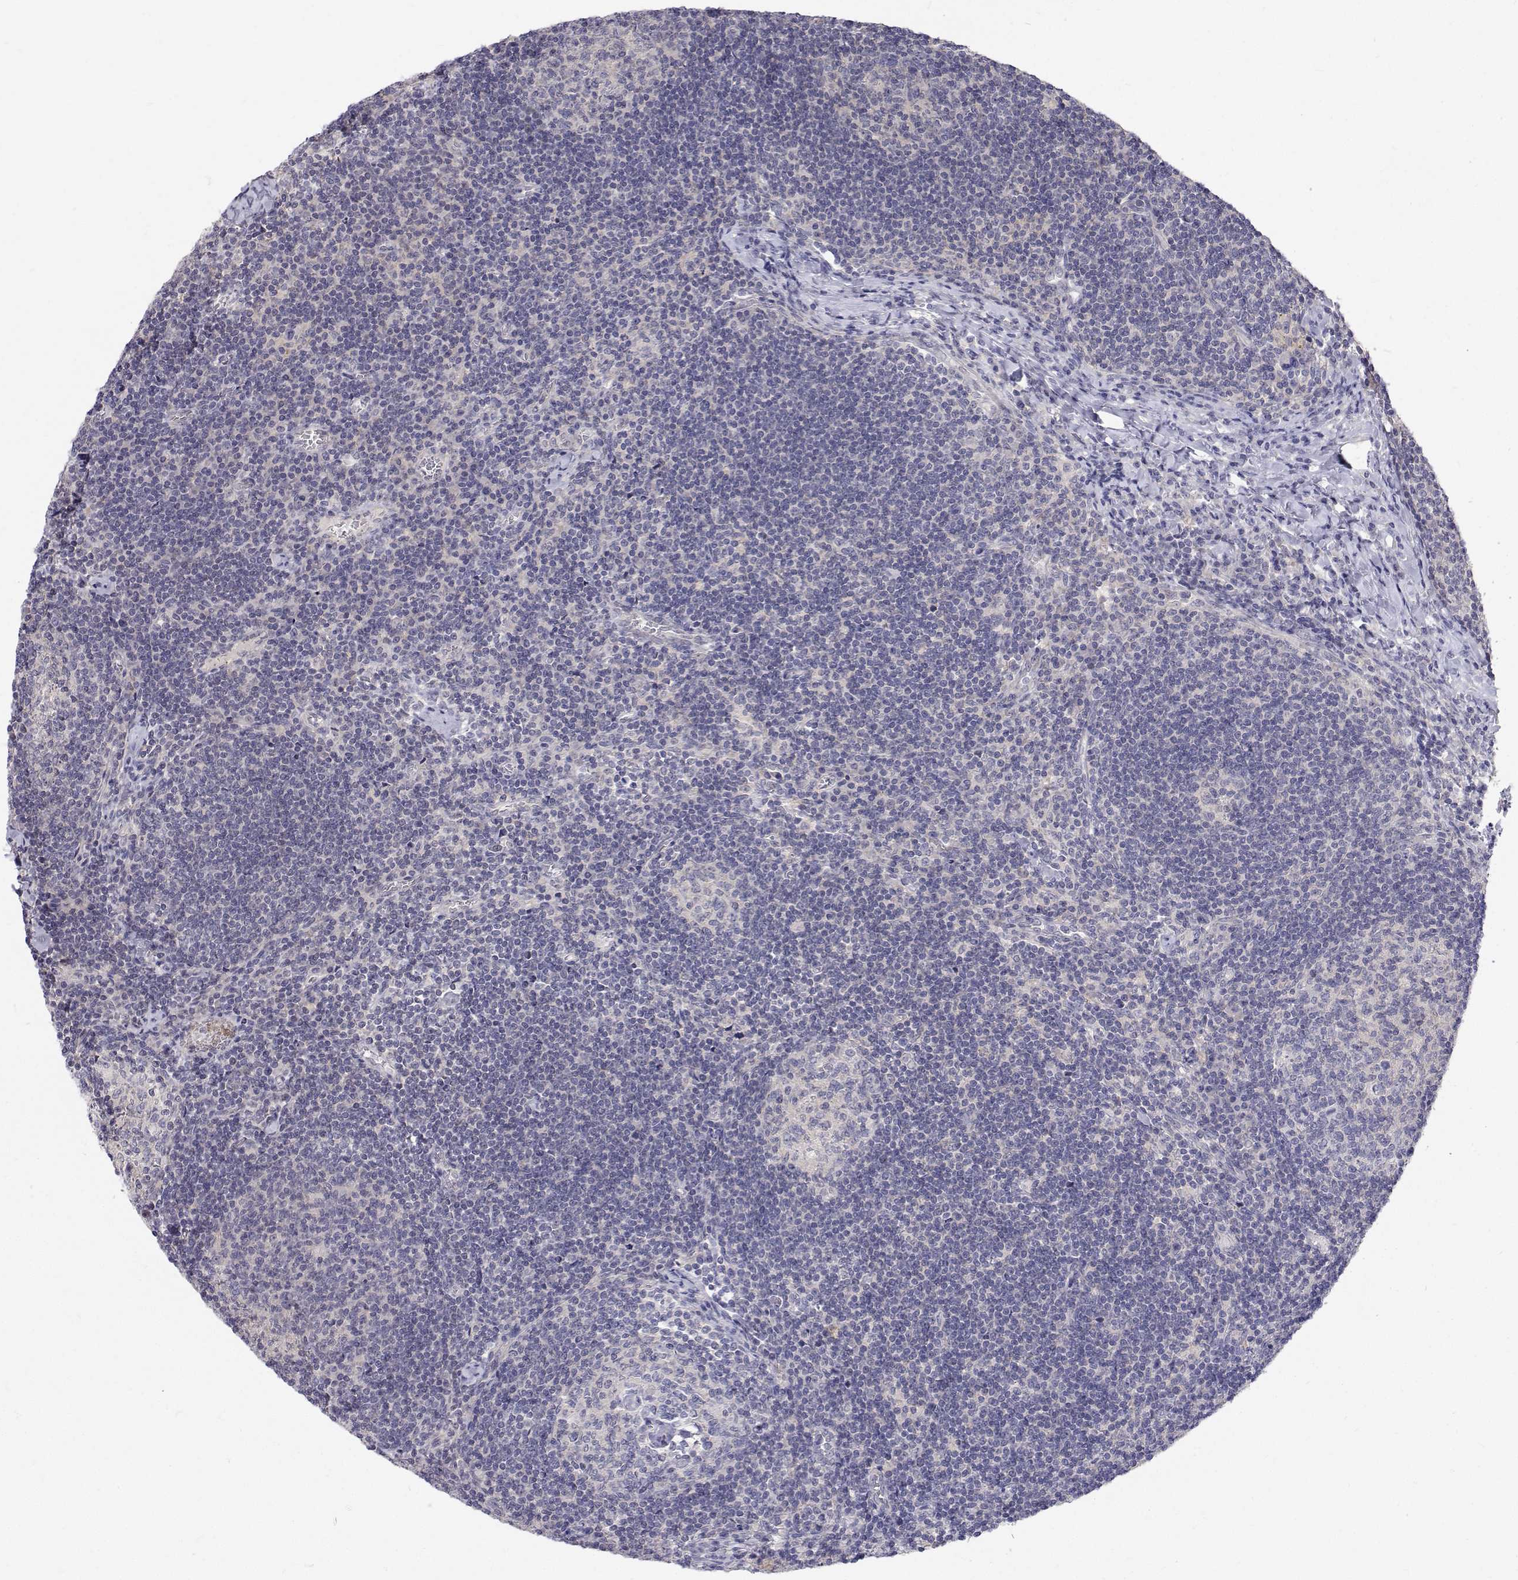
{"staining": {"intensity": "negative", "quantity": "none", "location": "none"}, "tissue": "lymph node", "cell_type": "Germinal center cells", "image_type": "normal", "snomed": [{"axis": "morphology", "description": "Normal tissue, NOS"}, {"axis": "topography", "description": "Lymph node"}], "caption": "Germinal center cells show no significant positivity in benign lymph node. (Stains: DAB (3,3'-diaminobenzidine) immunohistochemistry (IHC) with hematoxylin counter stain, Microscopy: brightfield microscopy at high magnification).", "gene": "MYPN", "patient": {"sex": "male", "age": 67}}